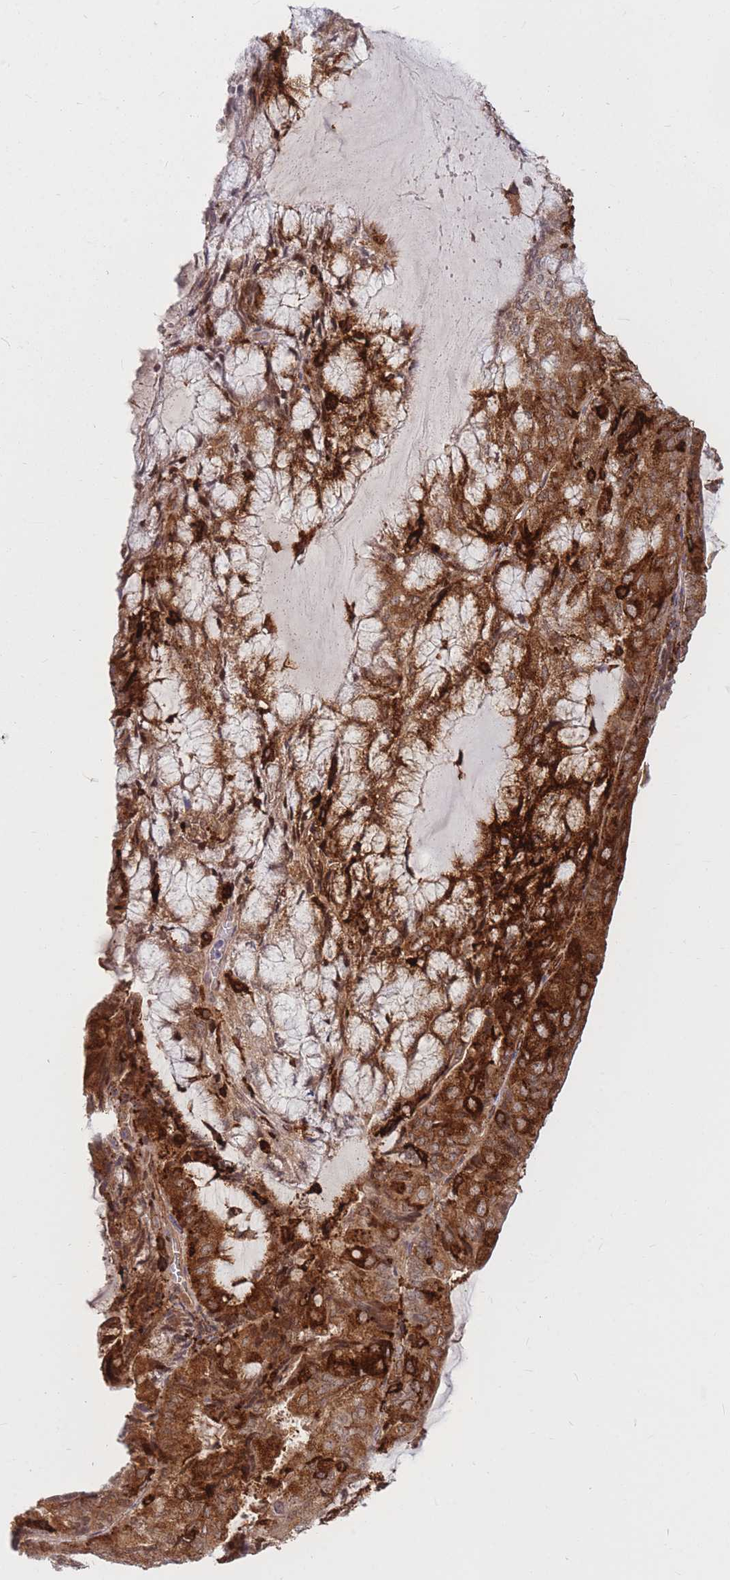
{"staining": {"intensity": "strong", "quantity": ">75%", "location": "cytoplasmic/membranous"}, "tissue": "endometrial cancer", "cell_type": "Tumor cells", "image_type": "cancer", "snomed": [{"axis": "morphology", "description": "Adenocarcinoma, NOS"}, {"axis": "topography", "description": "Endometrium"}], "caption": "This is a photomicrograph of IHC staining of endometrial cancer, which shows strong staining in the cytoplasmic/membranous of tumor cells.", "gene": "TCF20", "patient": {"sex": "female", "age": 81}}